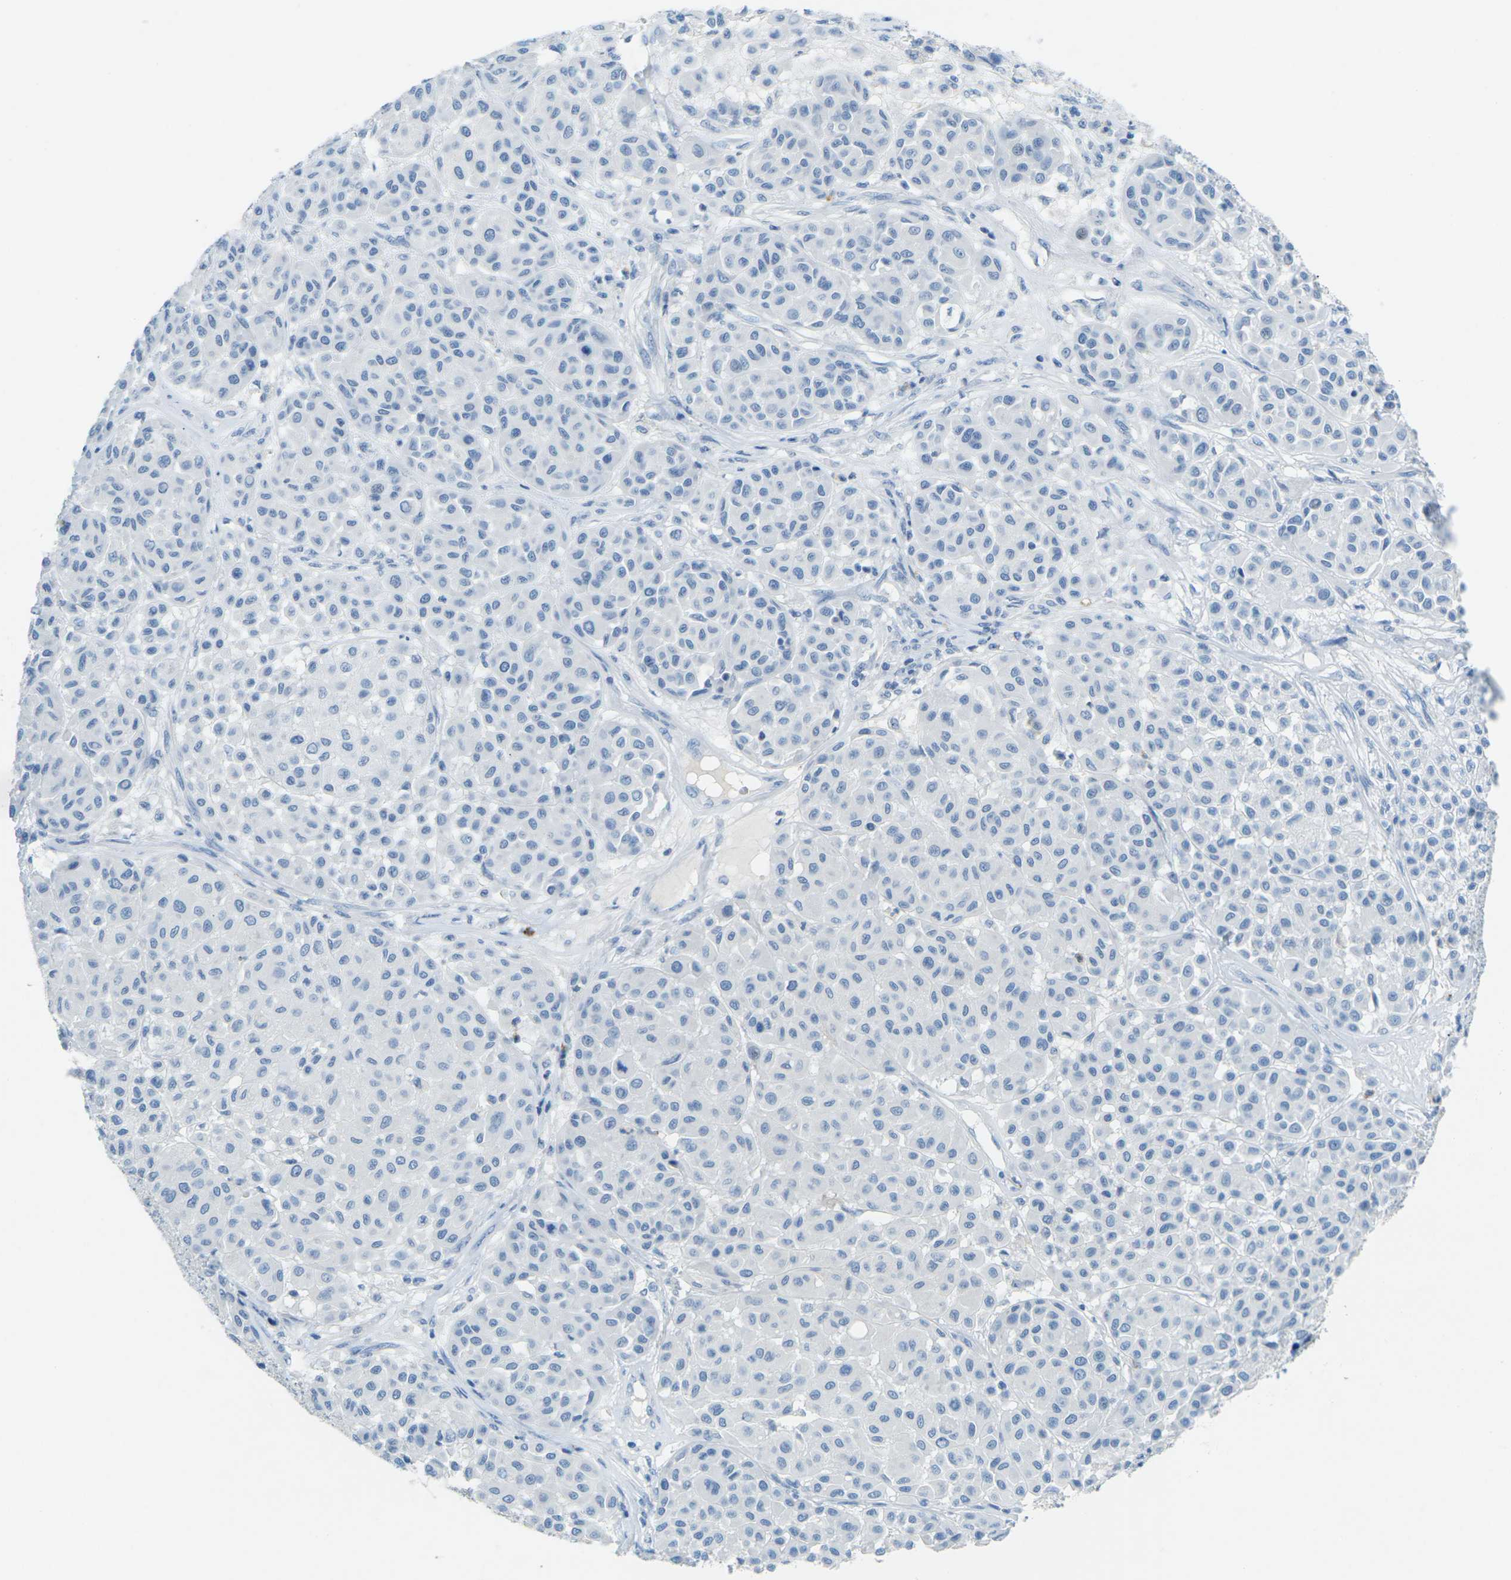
{"staining": {"intensity": "negative", "quantity": "none", "location": "none"}, "tissue": "melanoma", "cell_type": "Tumor cells", "image_type": "cancer", "snomed": [{"axis": "morphology", "description": "Malignant melanoma, Metastatic site"}, {"axis": "topography", "description": "Soft tissue"}], "caption": "Immunohistochemistry of human malignant melanoma (metastatic site) reveals no expression in tumor cells.", "gene": "CDH16", "patient": {"sex": "male", "age": 41}}